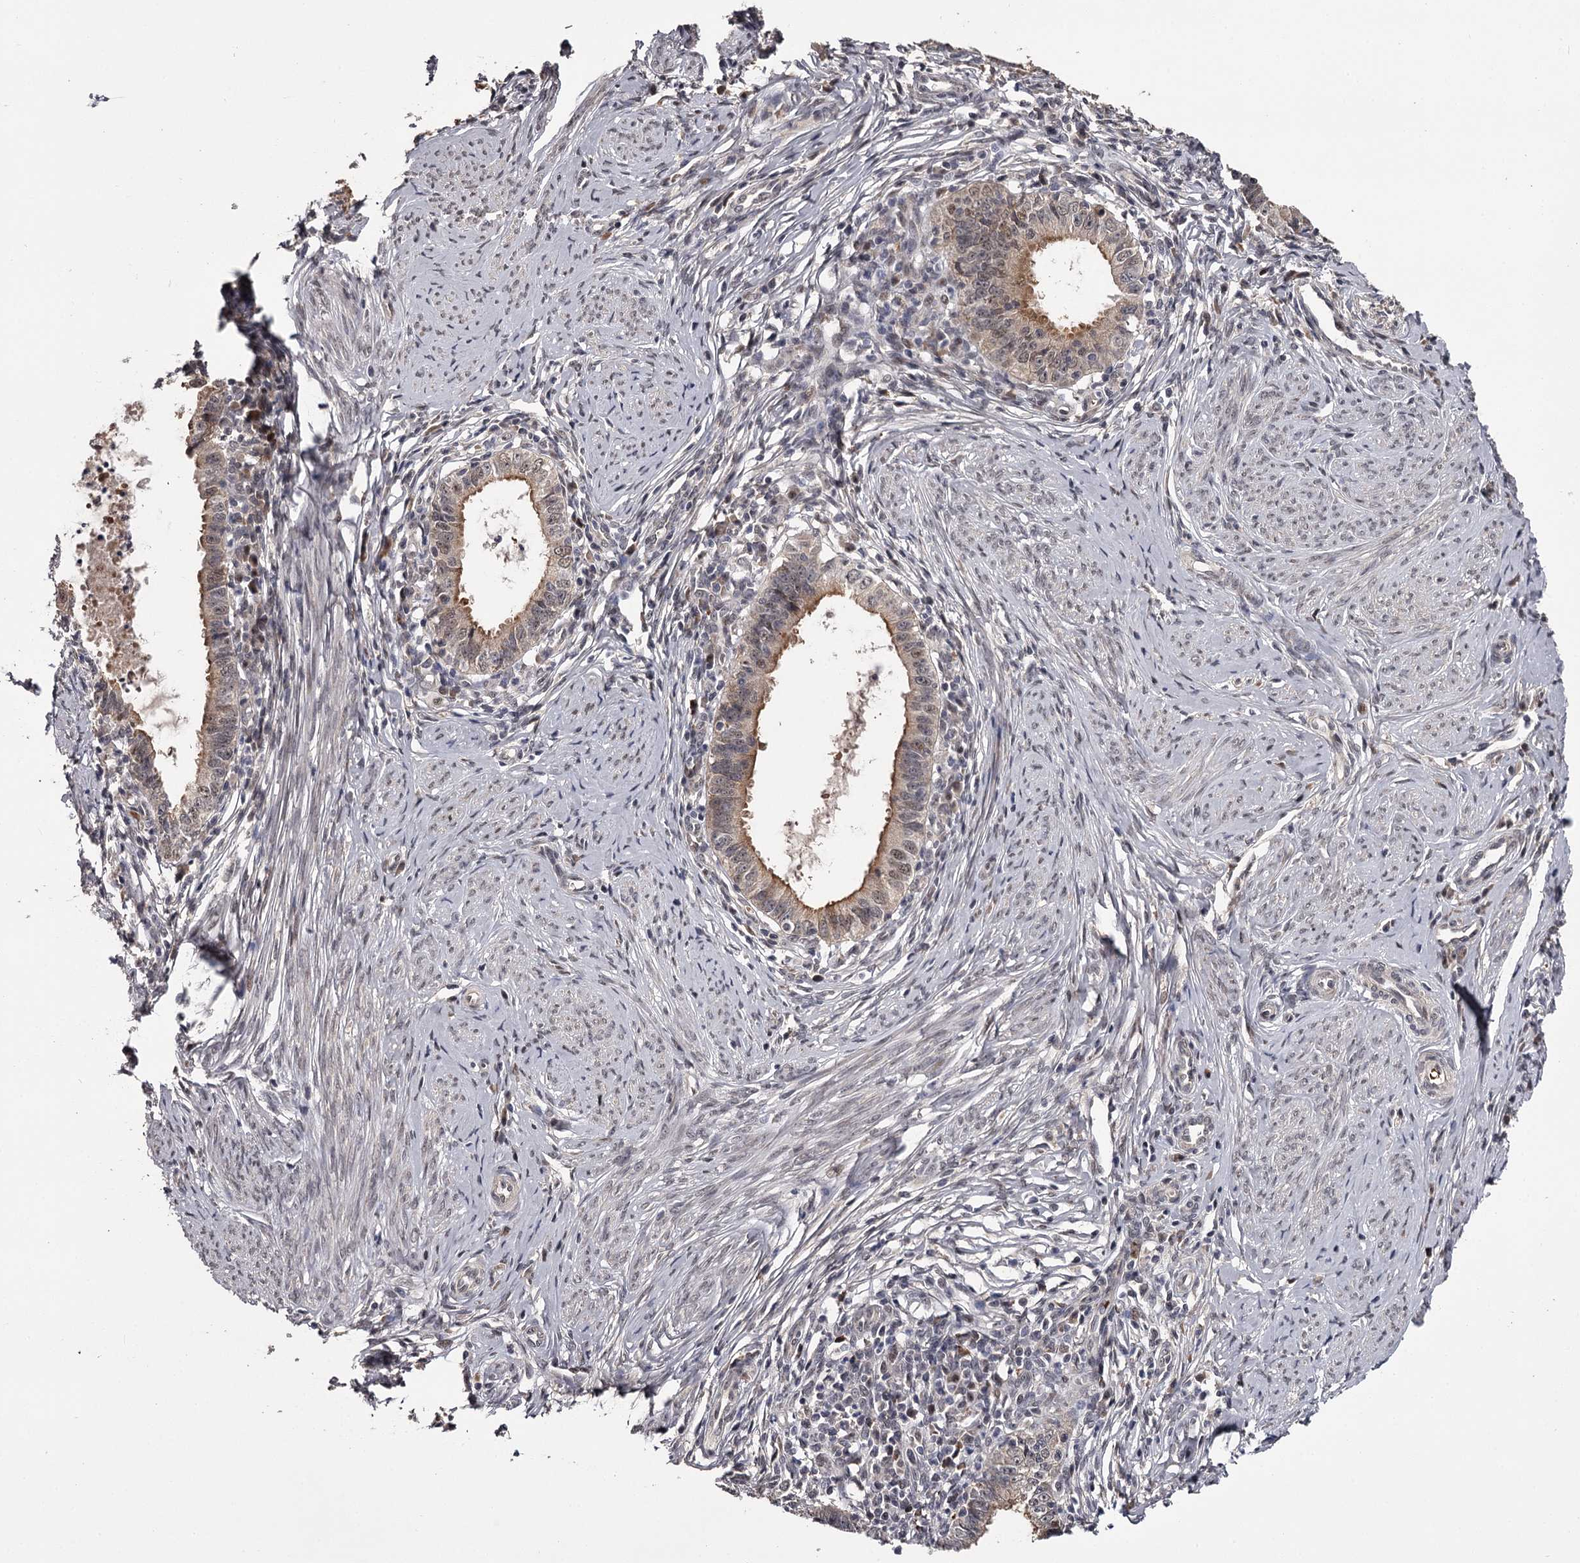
{"staining": {"intensity": "weak", "quantity": "25%-75%", "location": "cytoplasmic/membranous,nuclear"}, "tissue": "cervical cancer", "cell_type": "Tumor cells", "image_type": "cancer", "snomed": [{"axis": "morphology", "description": "Adenocarcinoma, NOS"}, {"axis": "topography", "description": "Cervix"}], "caption": "A micrograph showing weak cytoplasmic/membranous and nuclear staining in about 25%-75% of tumor cells in cervical cancer, as visualized by brown immunohistochemical staining.", "gene": "RNF44", "patient": {"sex": "female", "age": 36}}